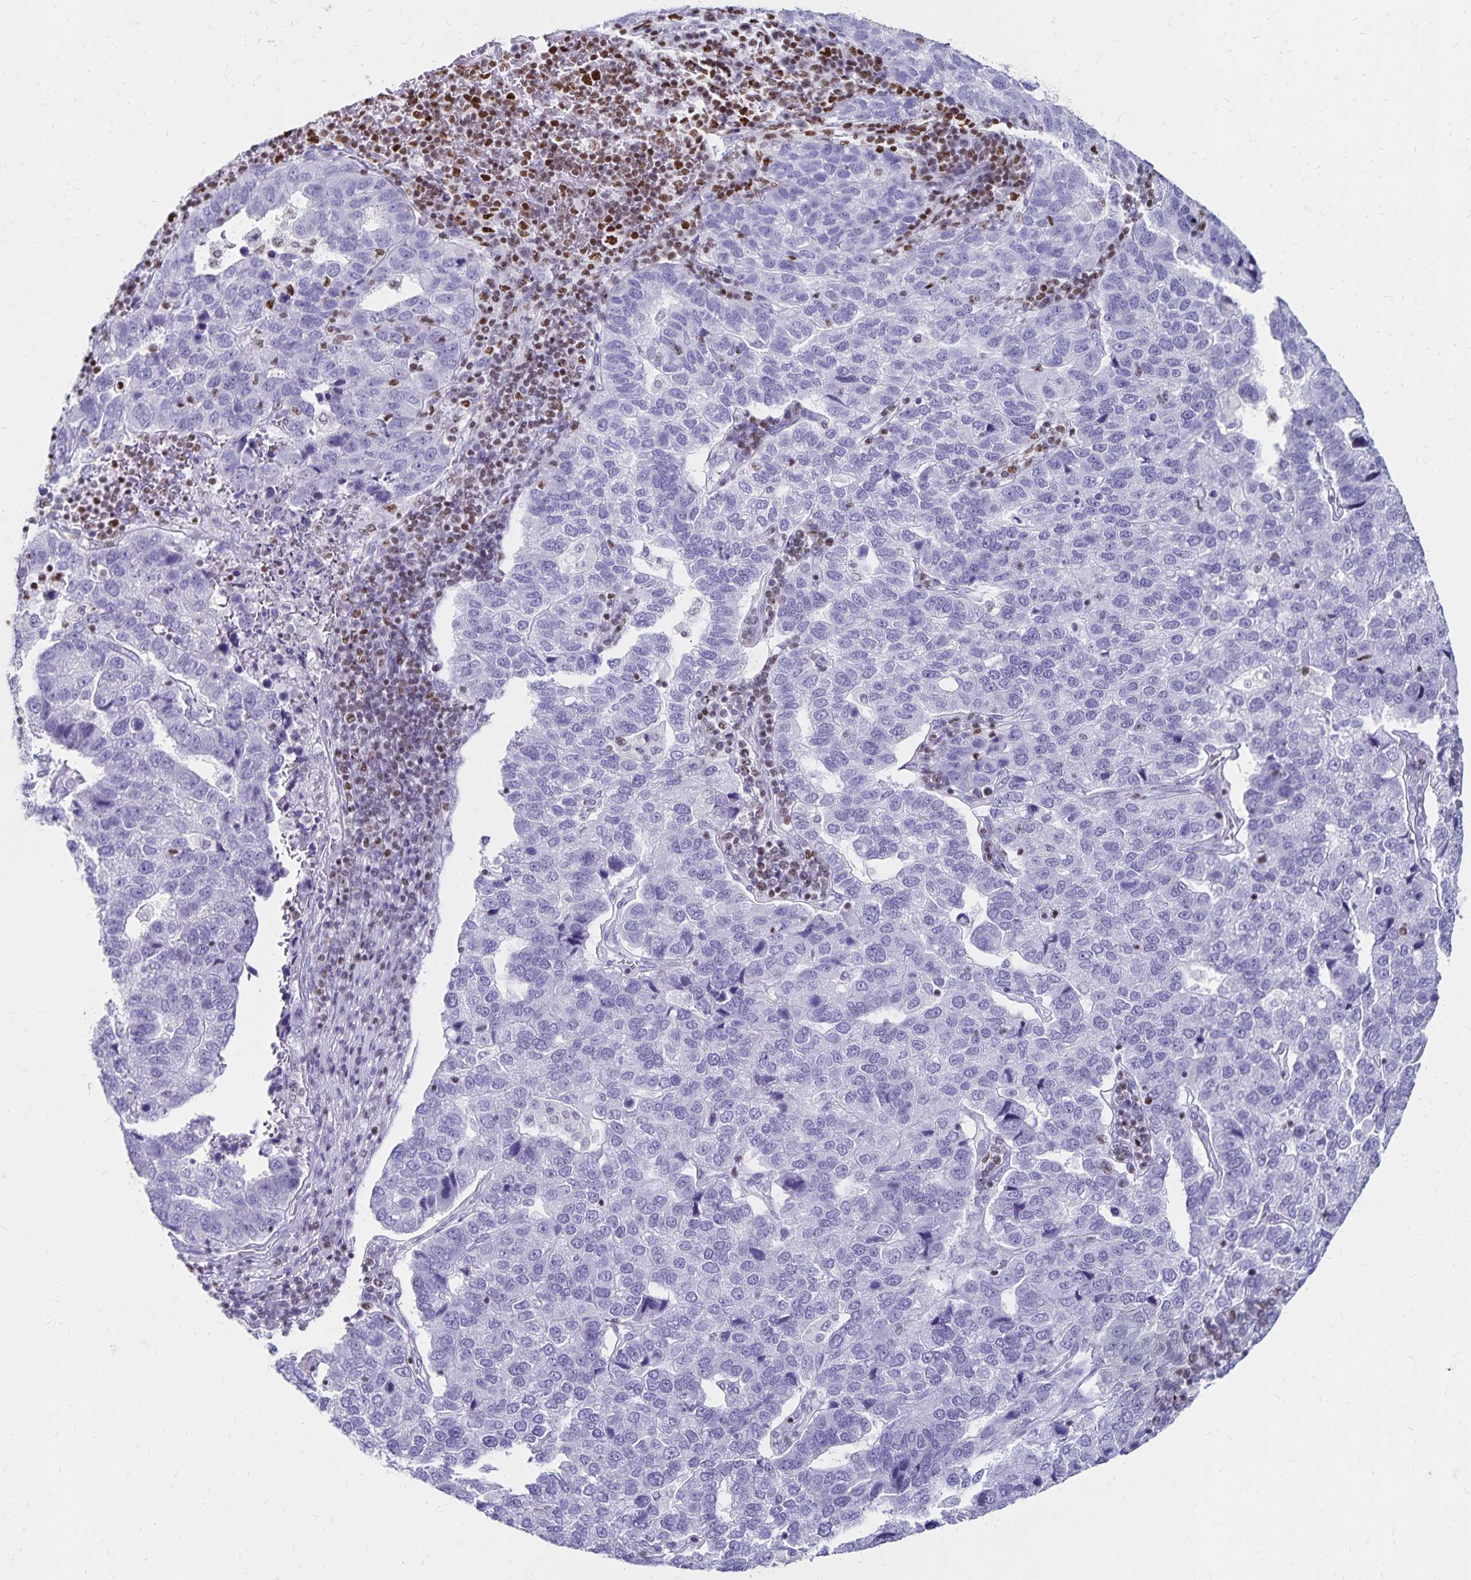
{"staining": {"intensity": "negative", "quantity": "none", "location": "none"}, "tissue": "pancreatic cancer", "cell_type": "Tumor cells", "image_type": "cancer", "snomed": [{"axis": "morphology", "description": "Adenocarcinoma, NOS"}, {"axis": "topography", "description": "Pancreas"}], "caption": "This is an immunohistochemistry micrograph of adenocarcinoma (pancreatic). There is no positivity in tumor cells.", "gene": "IKZF1", "patient": {"sex": "female", "age": 61}}